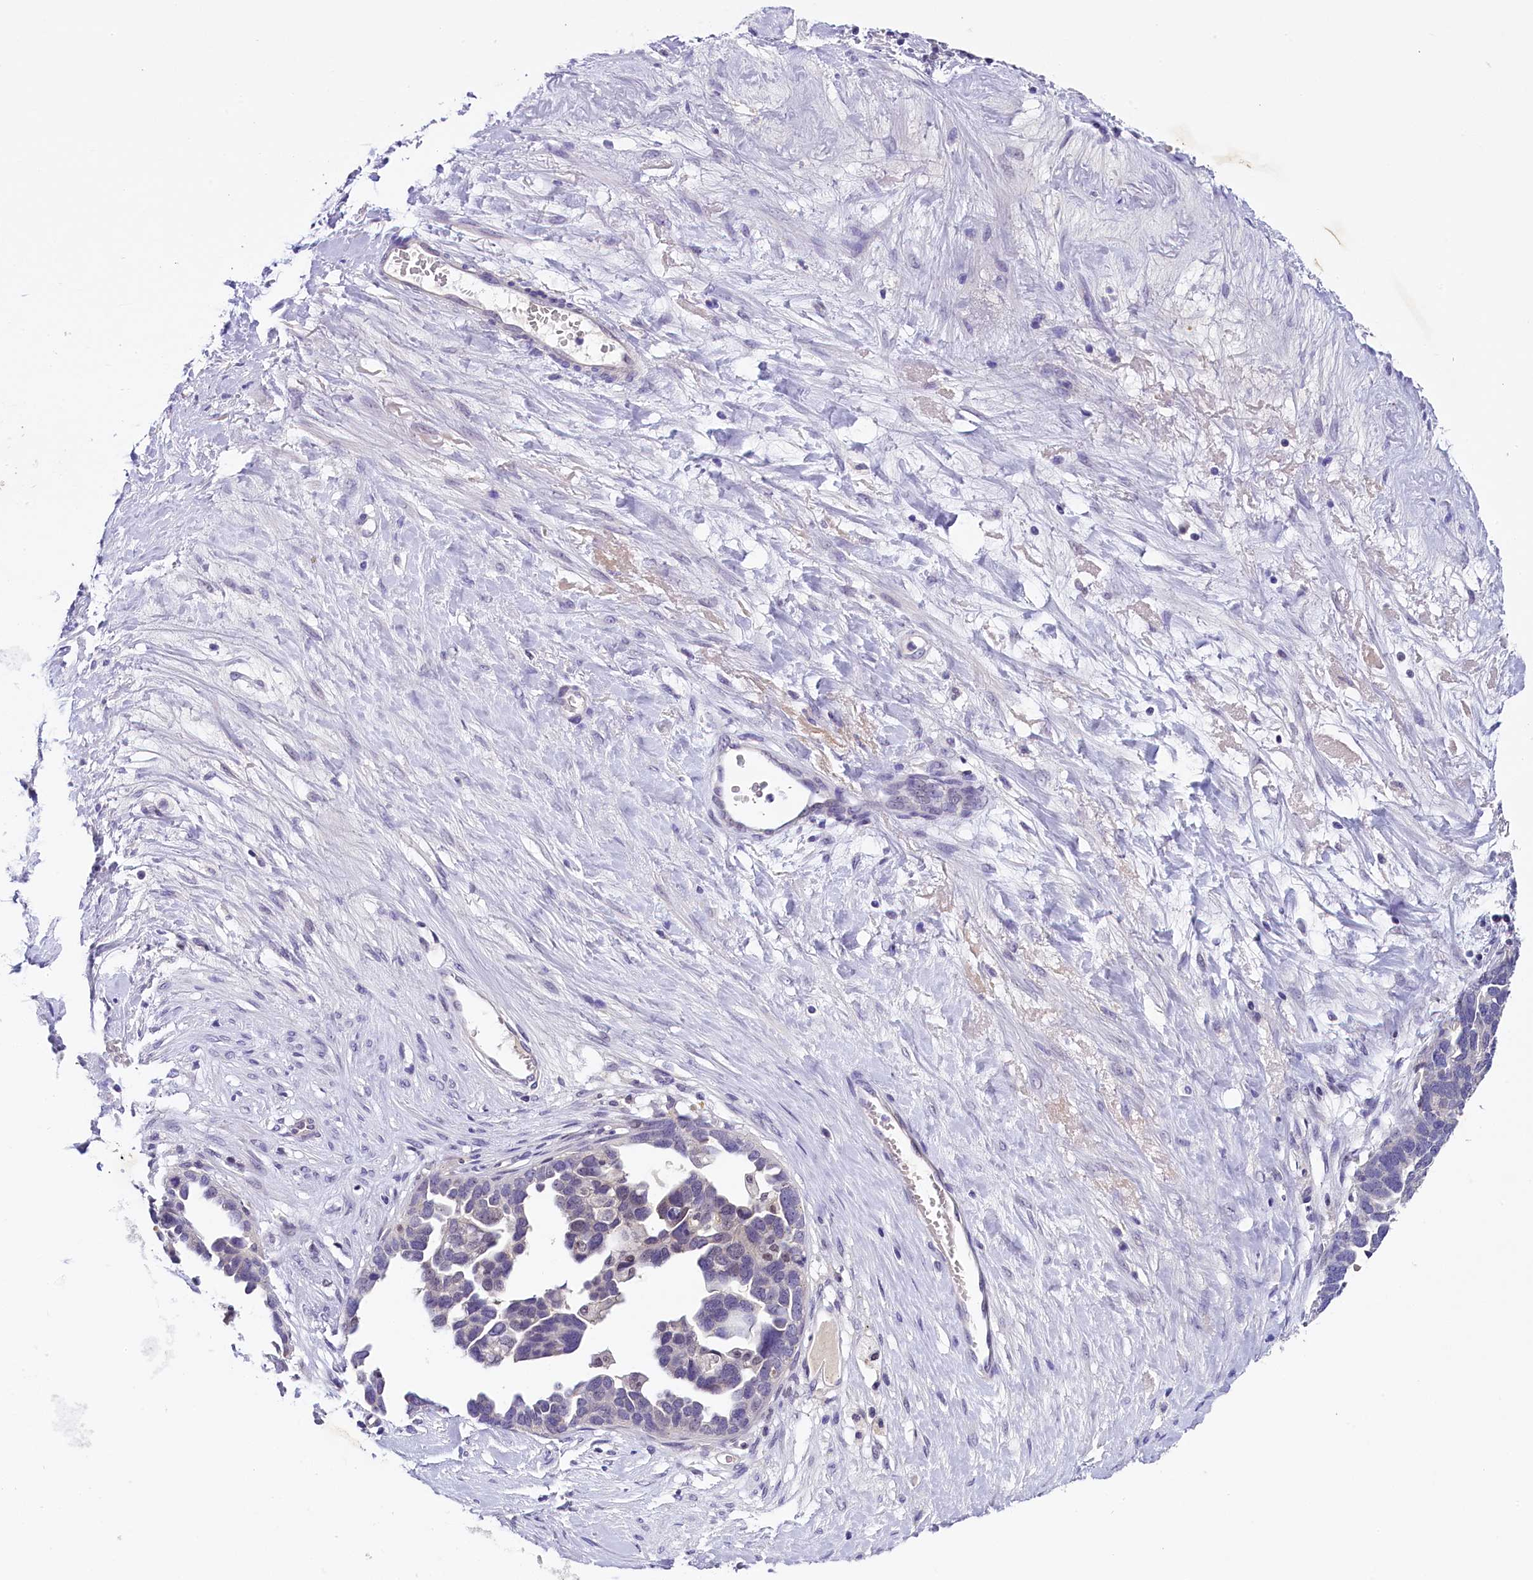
{"staining": {"intensity": "negative", "quantity": "none", "location": "none"}, "tissue": "ovarian cancer", "cell_type": "Tumor cells", "image_type": "cancer", "snomed": [{"axis": "morphology", "description": "Cystadenocarcinoma, serous, NOS"}, {"axis": "topography", "description": "Ovary"}], "caption": "Tumor cells show no significant protein expression in ovarian serous cystadenocarcinoma.", "gene": "IQCN", "patient": {"sex": "female", "age": 54}}